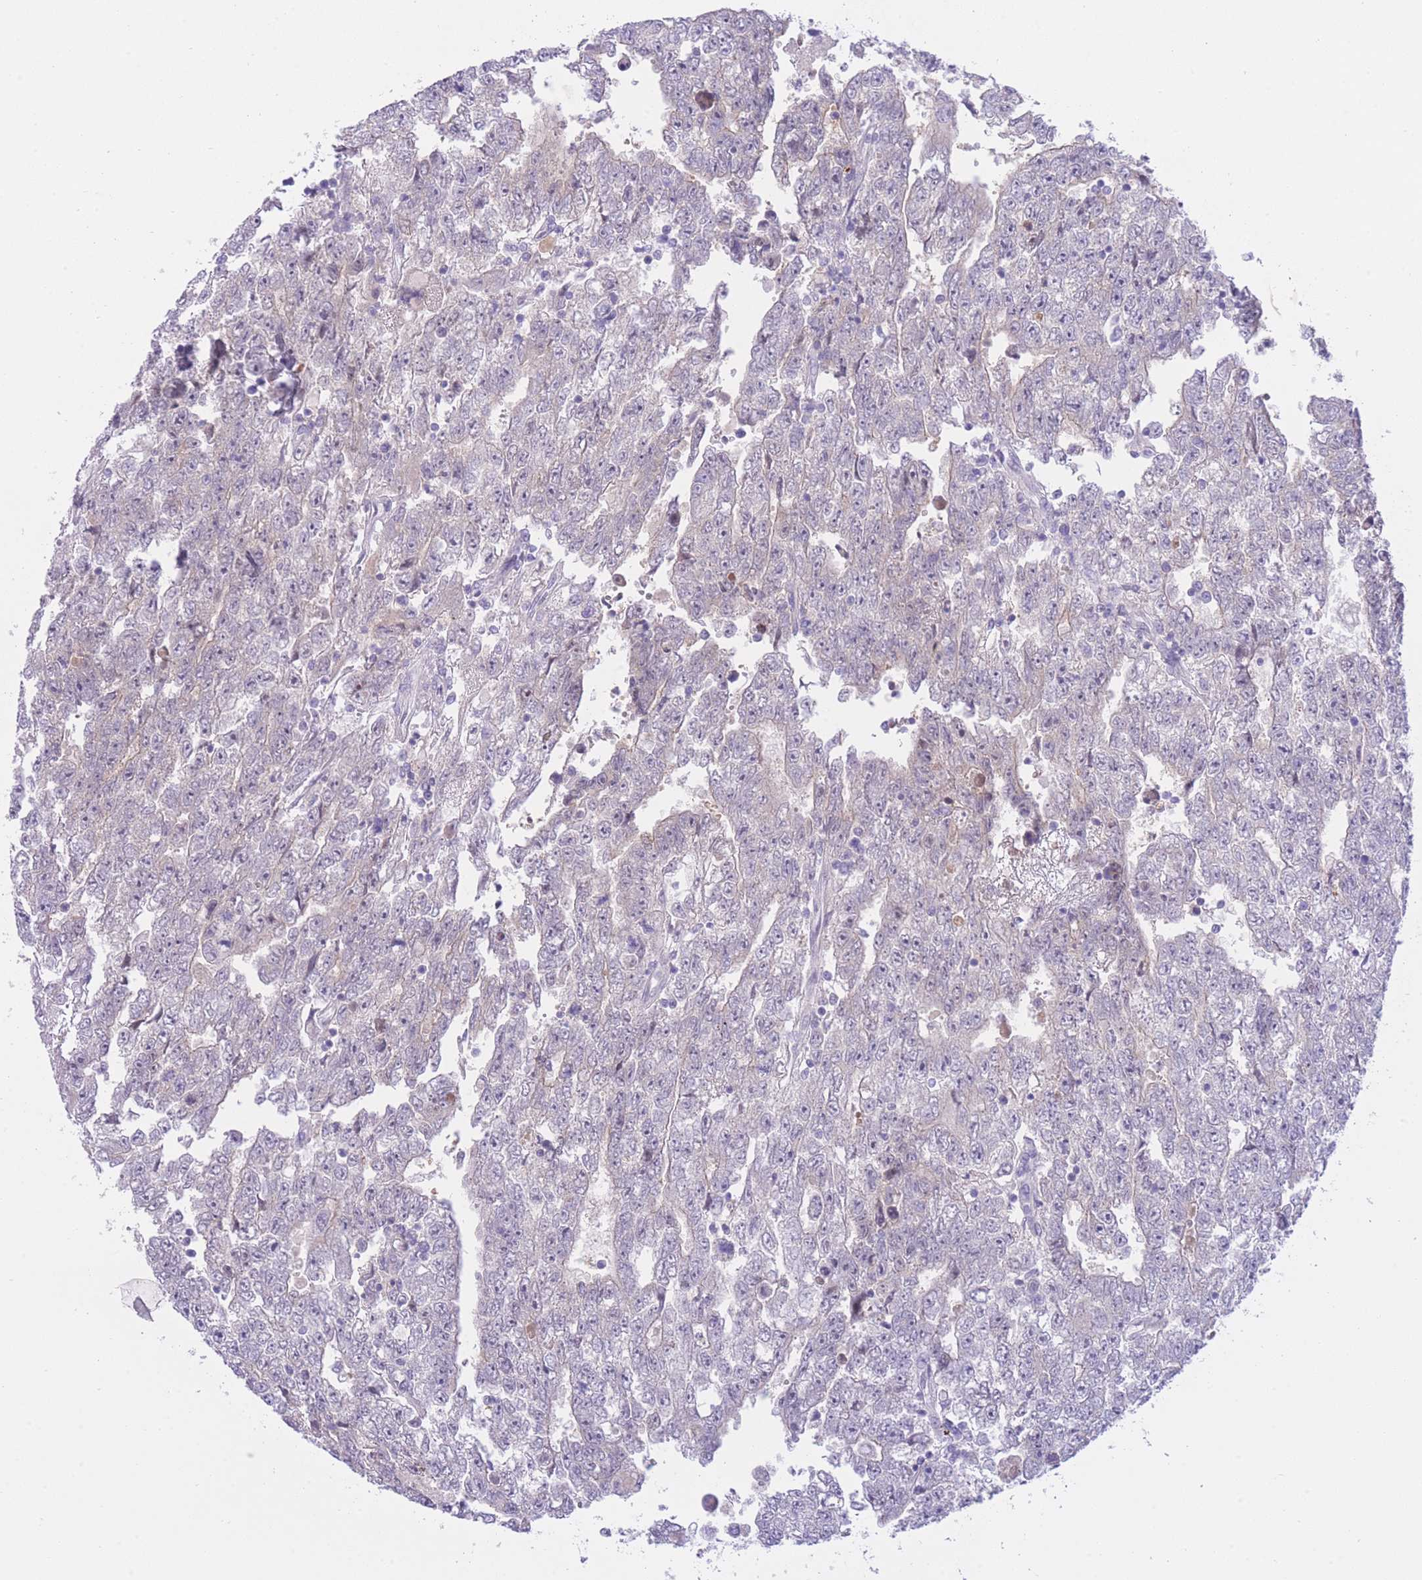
{"staining": {"intensity": "weak", "quantity": "<25%", "location": "cytoplasmic/membranous"}, "tissue": "testis cancer", "cell_type": "Tumor cells", "image_type": "cancer", "snomed": [{"axis": "morphology", "description": "Carcinoma, Embryonal, NOS"}, {"axis": "topography", "description": "Testis"}], "caption": "This is an immunohistochemistry (IHC) image of human testis embryonal carcinoma. There is no positivity in tumor cells.", "gene": "ZNF212", "patient": {"sex": "male", "age": 25}}